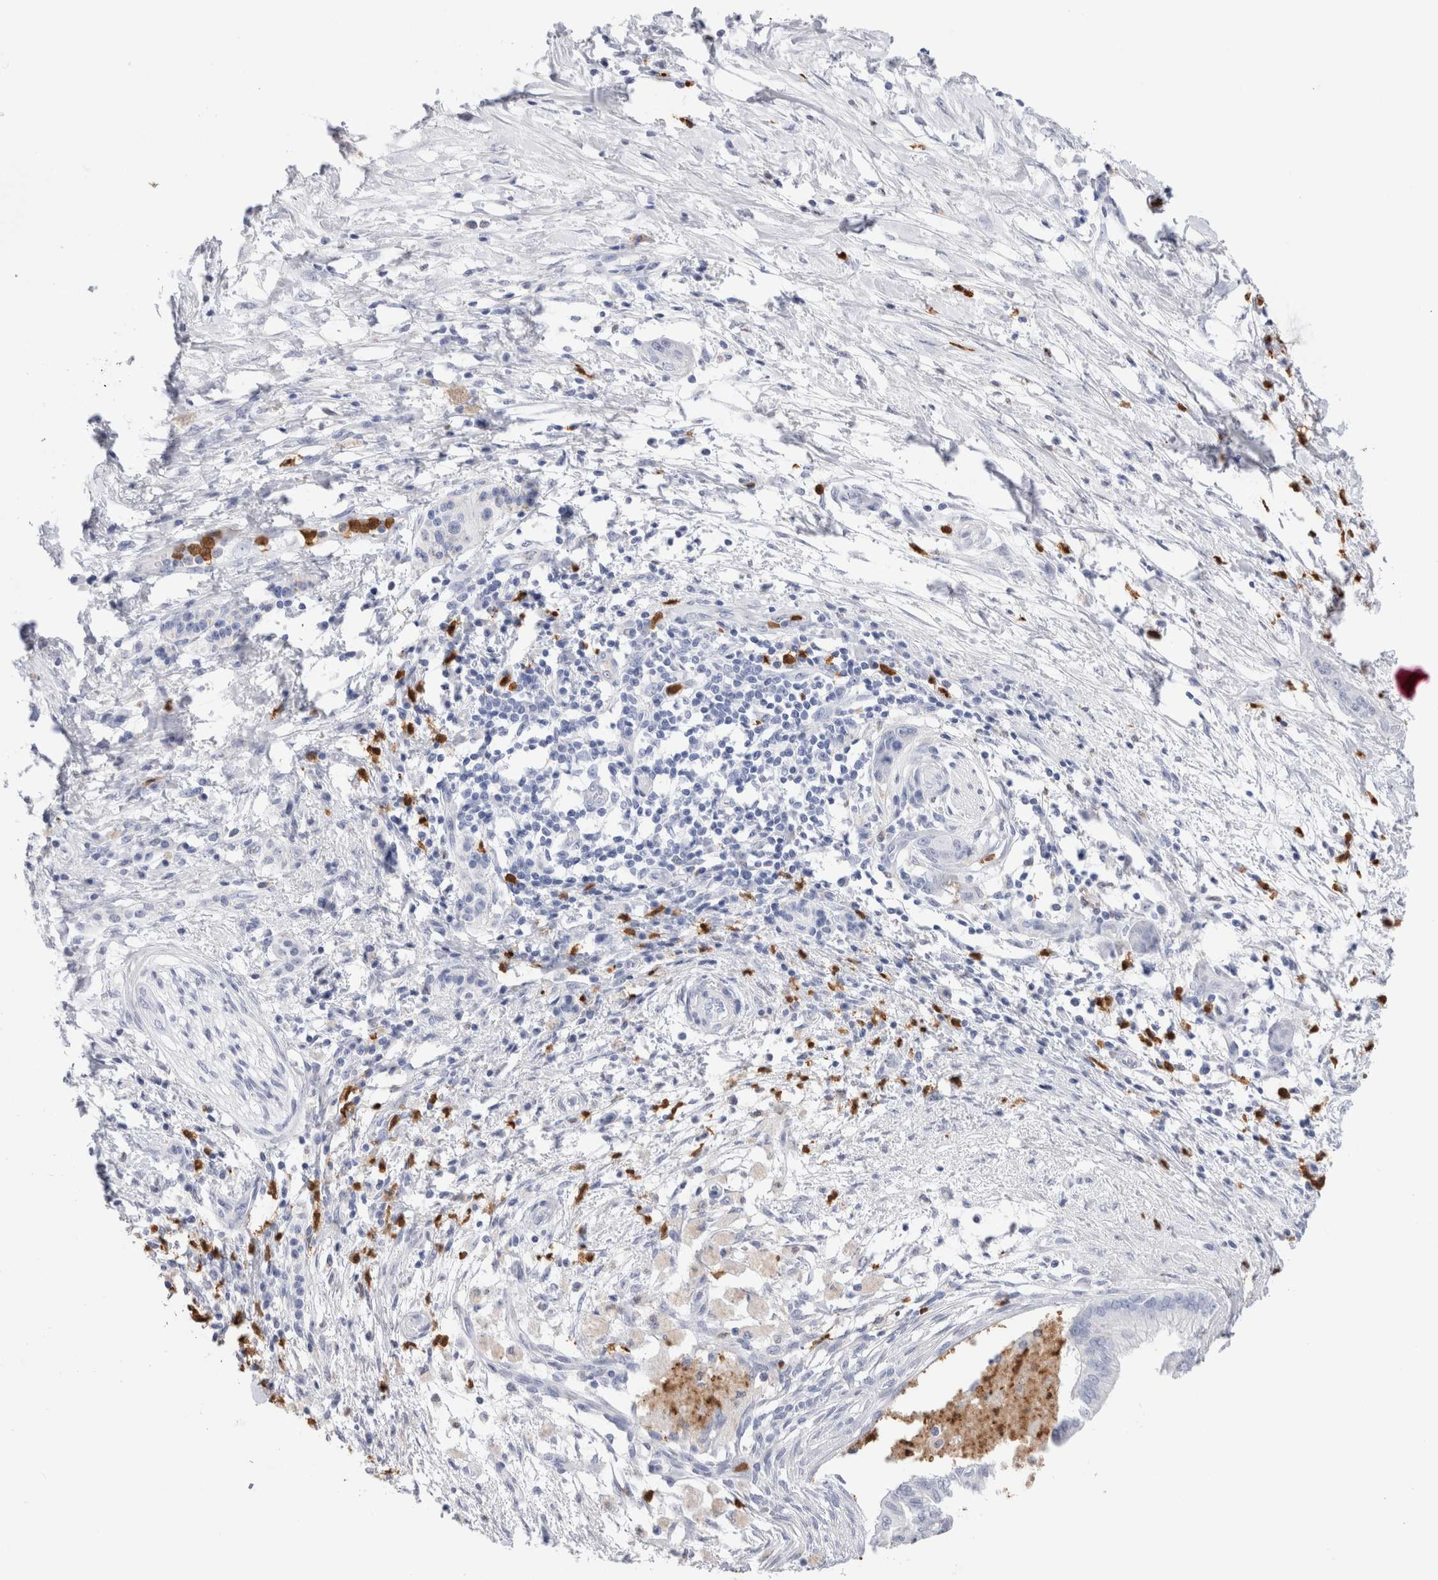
{"staining": {"intensity": "negative", "quantity": "none", "location": "none"}, "tissue": "pancreatic cancer", "cell_type": "Tumor cells", "image_type": "cancer", "snomed": [{"axis": "morphology", "description": "Adenocarcinoma, NOS"}, {"axis": "topography", "description": "Pancreas"}], "caption": "Immunohistochemistry of pancreatic cancer demonstrates no expression in tumor cells.", "gene": "SLC10A5", "patient": {"sex": "female", "age": 78}}